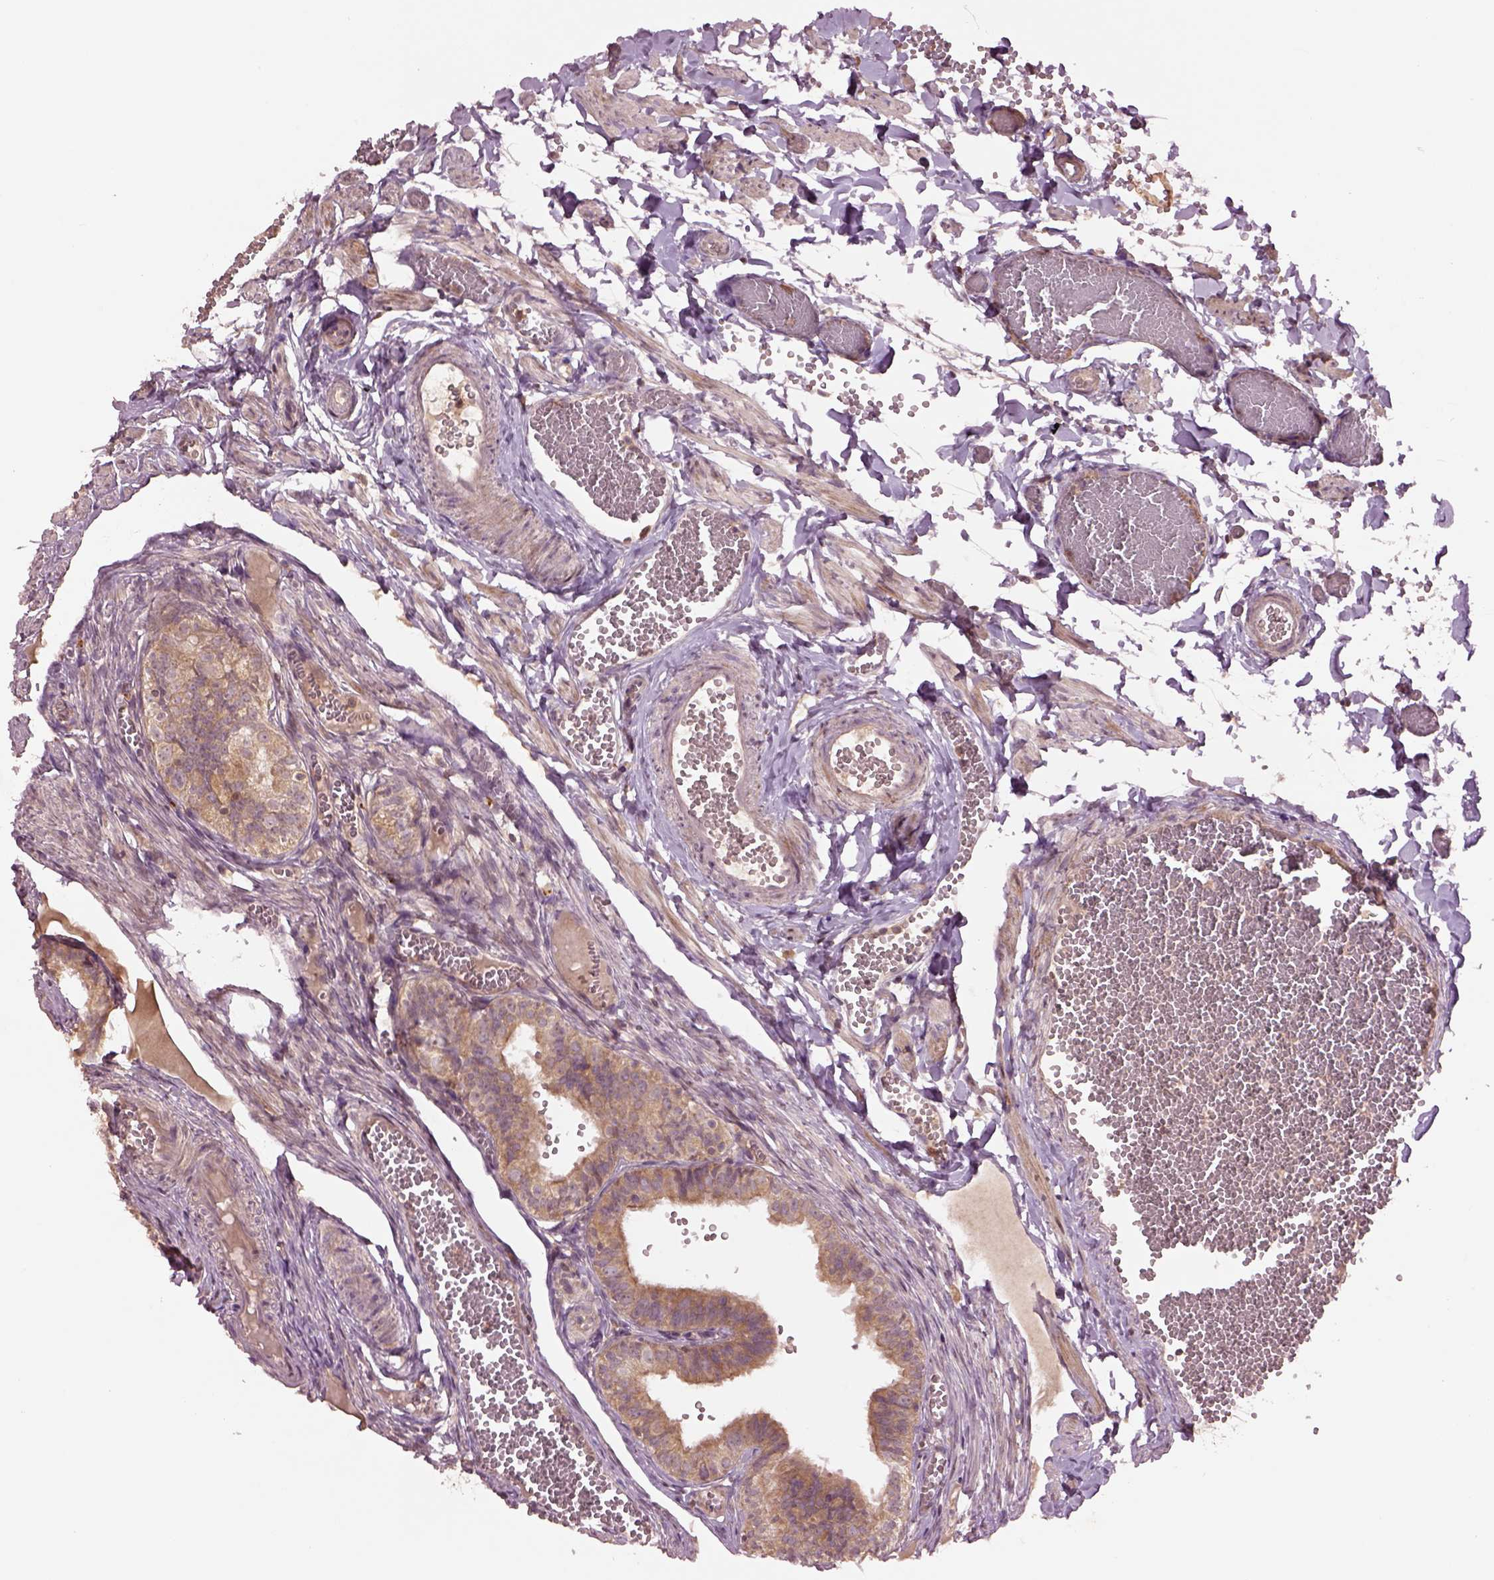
{"staining": {"intensity": "moderate", "quantity": ">75%", "location": "cytoplasmic/membranous"}, "tissue": "fallopian tube", "cell_type": "Glandular cells", "image_type": "normal", "snomed": [{"axis": "morphology", "description": "Normal tissue, NOS"}, {"axis": "topography", "description": "Fallopian tube"}], "caption": "This micrograph demonstrates immunohistochemistry staining of unremarkable fallopian tube, with medium moderate cytoplasmic/membranous staining in about >75% of glandular cells.", "gene": "MTHFS", "patient": {"sex": "female", "age": 25}}